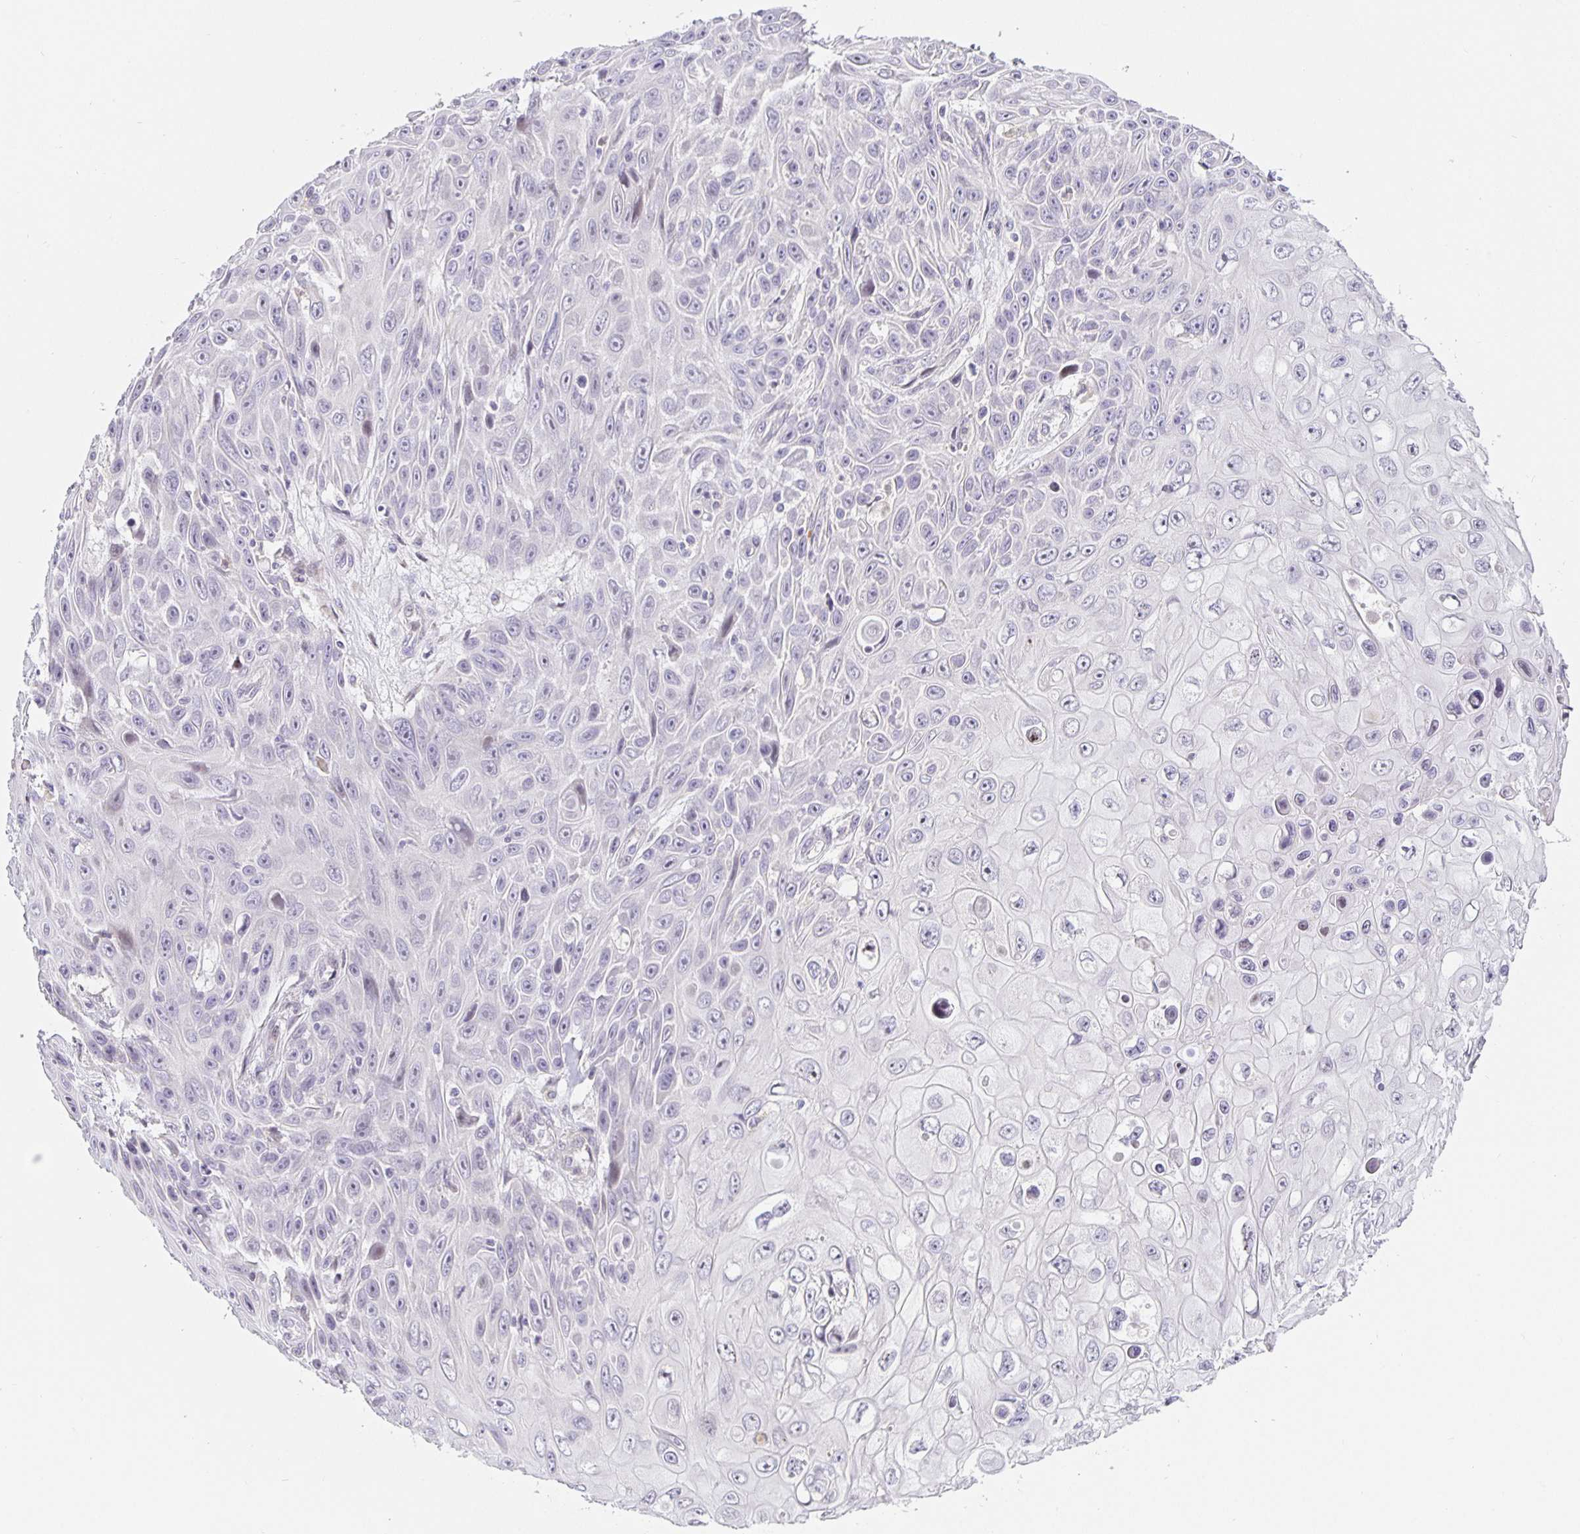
{"staining": {"intensity": "negative", "quantity": "none", "location": "none"}, "tissue": "skin cancer", "cell_type": "Tumor cells", "image_type": "cancer", "snomed": [{"axis": "morphology", "description": "Squamous cell carcinoma, NOS"}, {"axis": "topography", "description": "Skin"}], "caption": "This image is of skin squamous cell carcinoma stained with immunohistochemistry to label a protein in brown with the nuclei are counter-stained blue. There is no positivity in tumor cells.", "gene": "TJP3", "patient": {"sex": "male", "age": 82}}